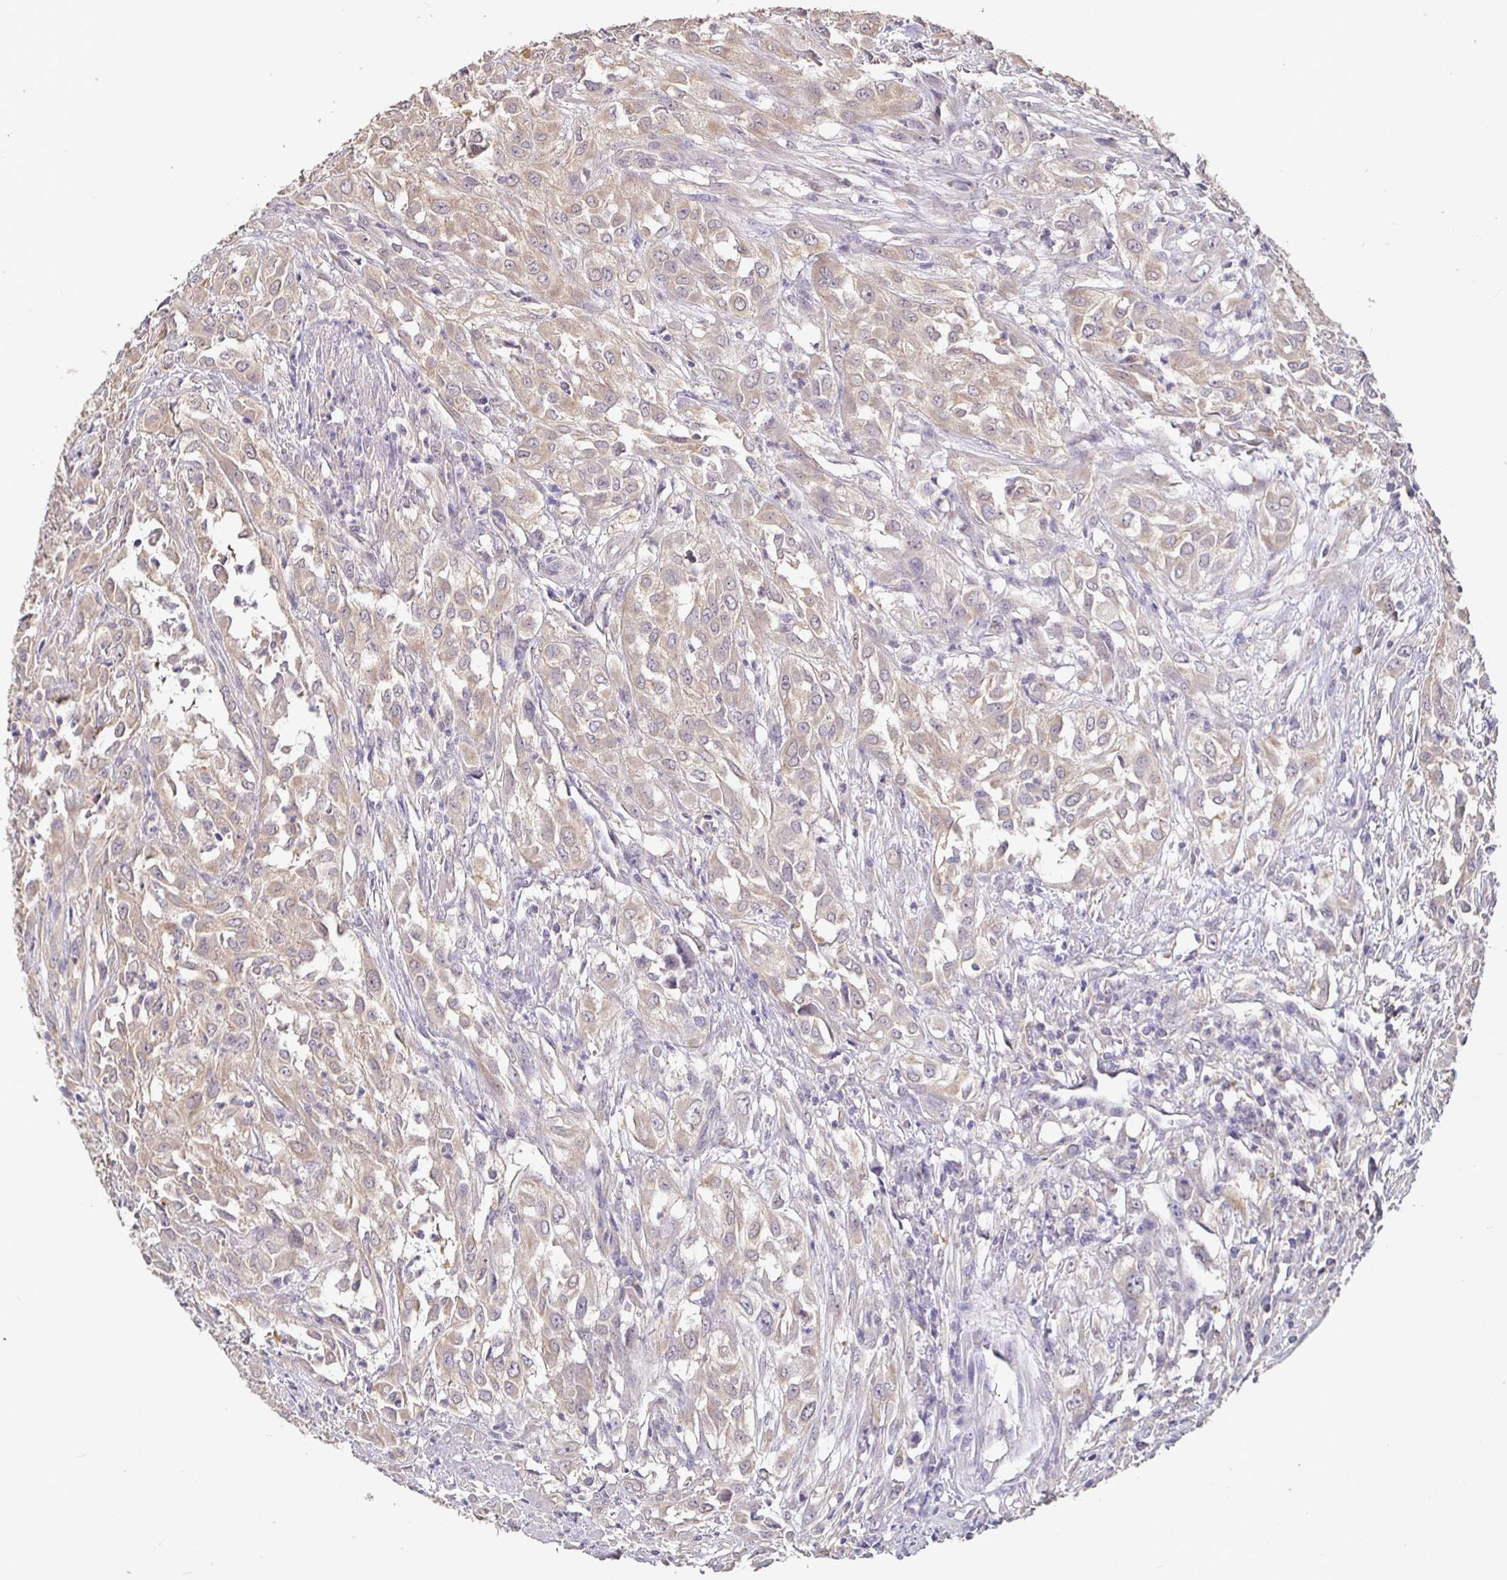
{"staining": {"intensity": "weak", "quantity": ">75%", "location": "cytoplasmic/membranous"}, "tissue": "urothelial cancer", "cell_type": "Tumor cells", "image_type": "cancer", "snomed": [{"axis": "morphology", "description": "Urothelial carcinoma, High grade"}, {"axis": "topography", "description": "Urinary bladder"}], "caption": "Weak cytoplasmic/membranous expression is present in approximately >75% of tumor cells in urothelial cancer.", "gene": "SHISA4", "patient": {"sex": "male", "age": 67}}